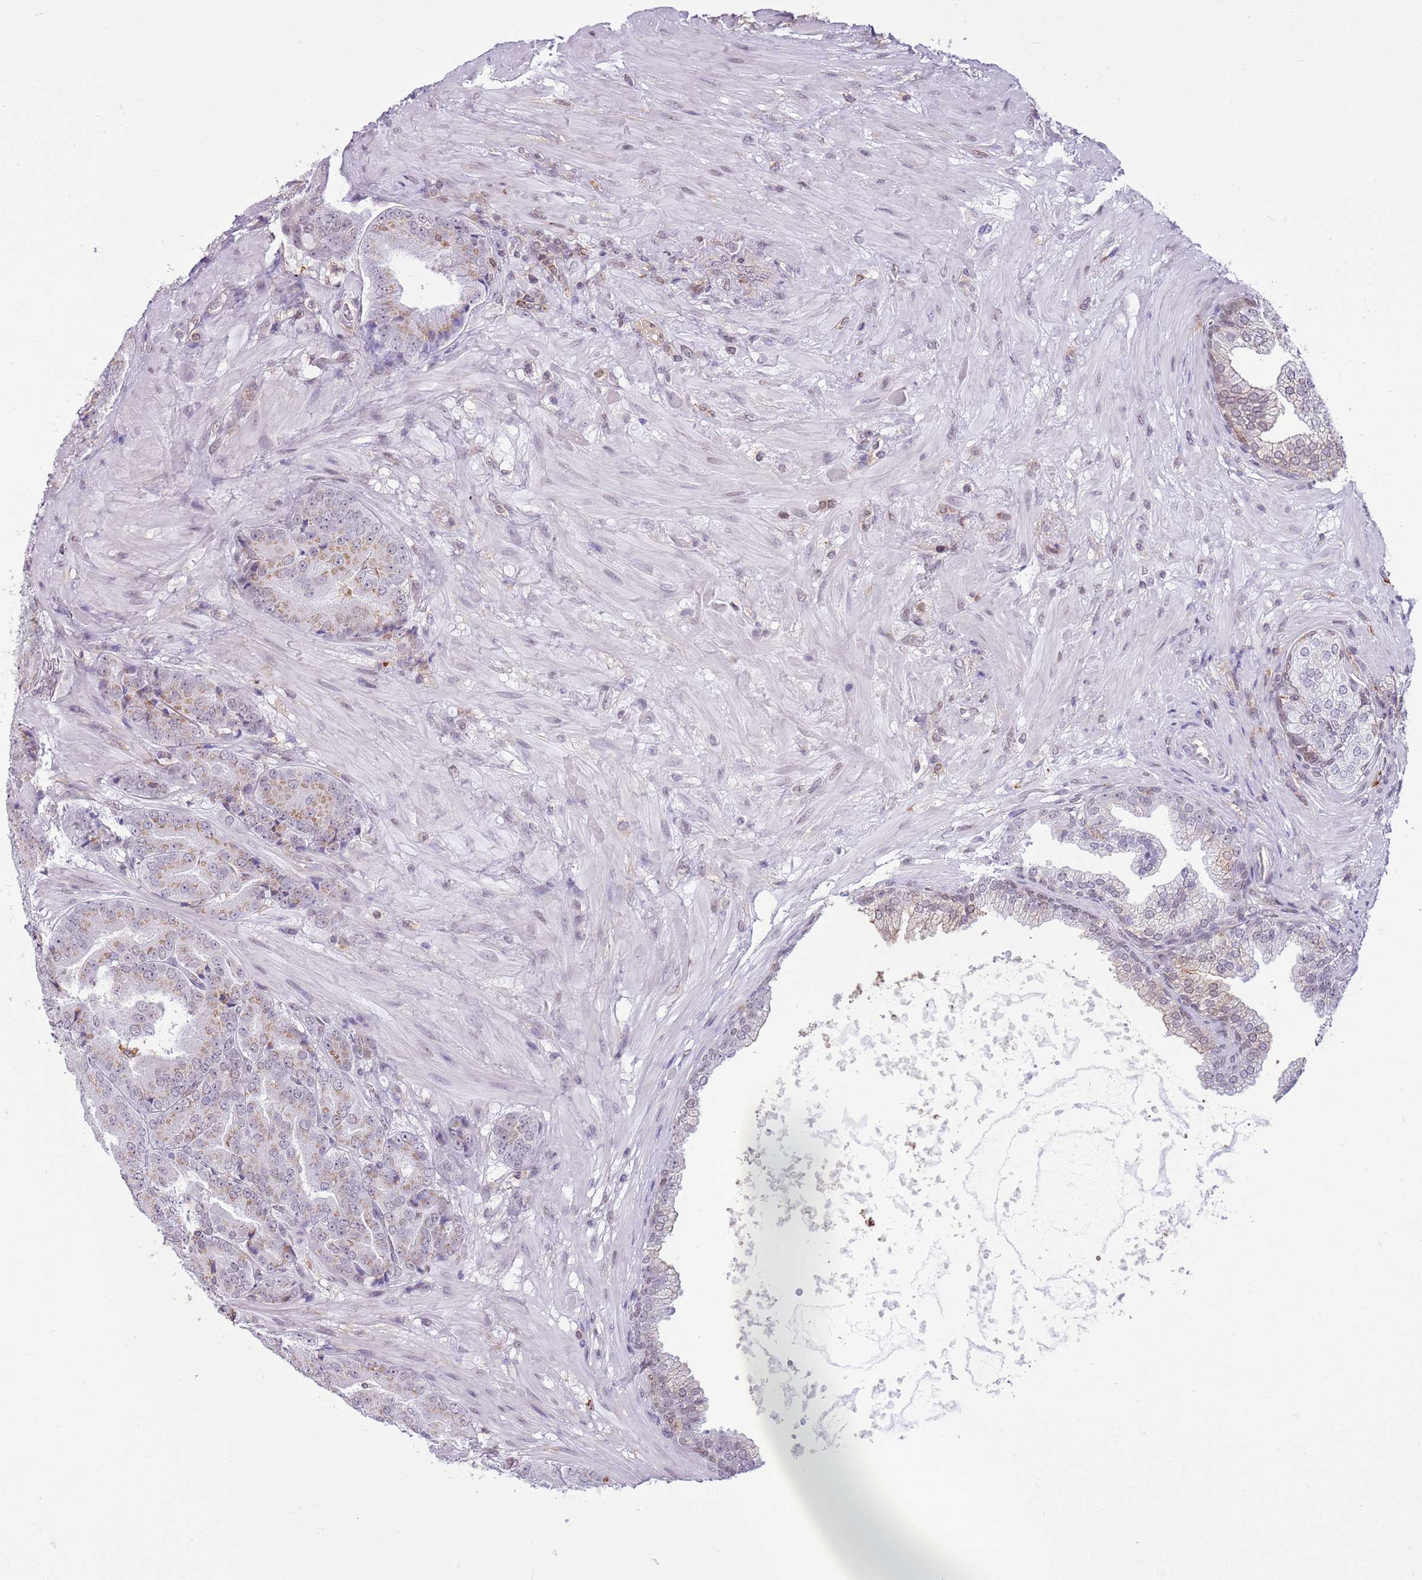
{"staining": {"intensity": "weak", "quantity": "<25%", "location": "nuclear"}, "tissue": "prostate cancer", "cell_type": "Tumor cells", "image_type": "cancer", "snomed": [{"axis": "morphology", "description": "Adenocarcinoma, High grade"}, {"axis": "topography", "description": "Prostate"}], "caption": "A photomicrograph of human adenocarcinoma (high-grade) (prostate) is negative for staining in tumor cells.", "gene": "DHX32", "patient": {"sex": "male", "age": 63}}